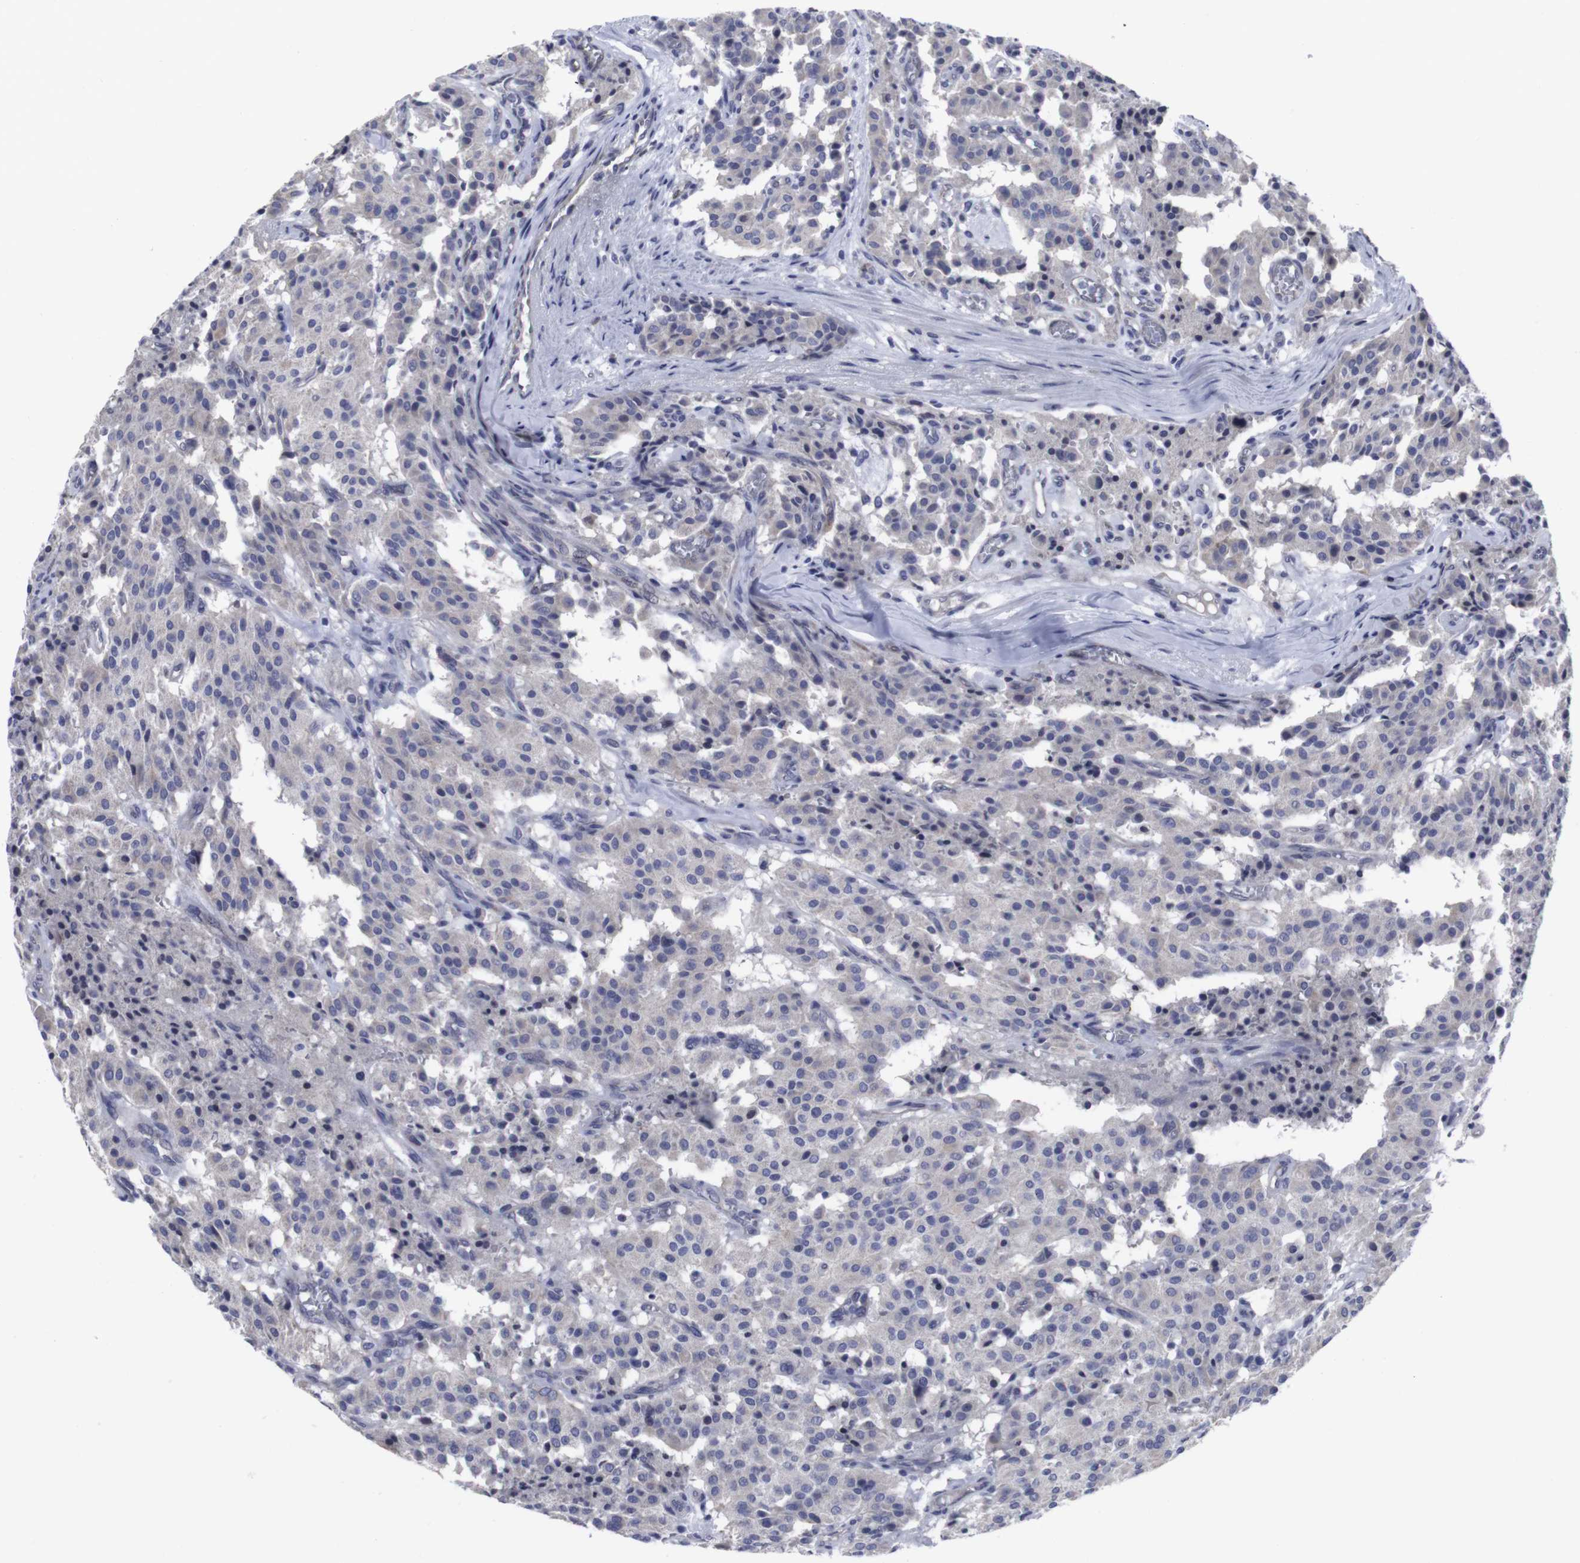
{"staining": {"intensity": "negative", "quantity": "none", "location": "none"}, "tissue": "carcinoid", "cell_type": "Tumor cells", "image_type": "cancer", "snomed": [{"axis": "morphology", "description": "Carcinoid, malignant, NOS"}, {"axis": "topography", "description": "Lung"}], "caption": "Photomicrograph shows no protein expression in tumor cells of carcinoid tissue.", "gene": "SNCG", "patient": {"sex": "male", "age": 30}}